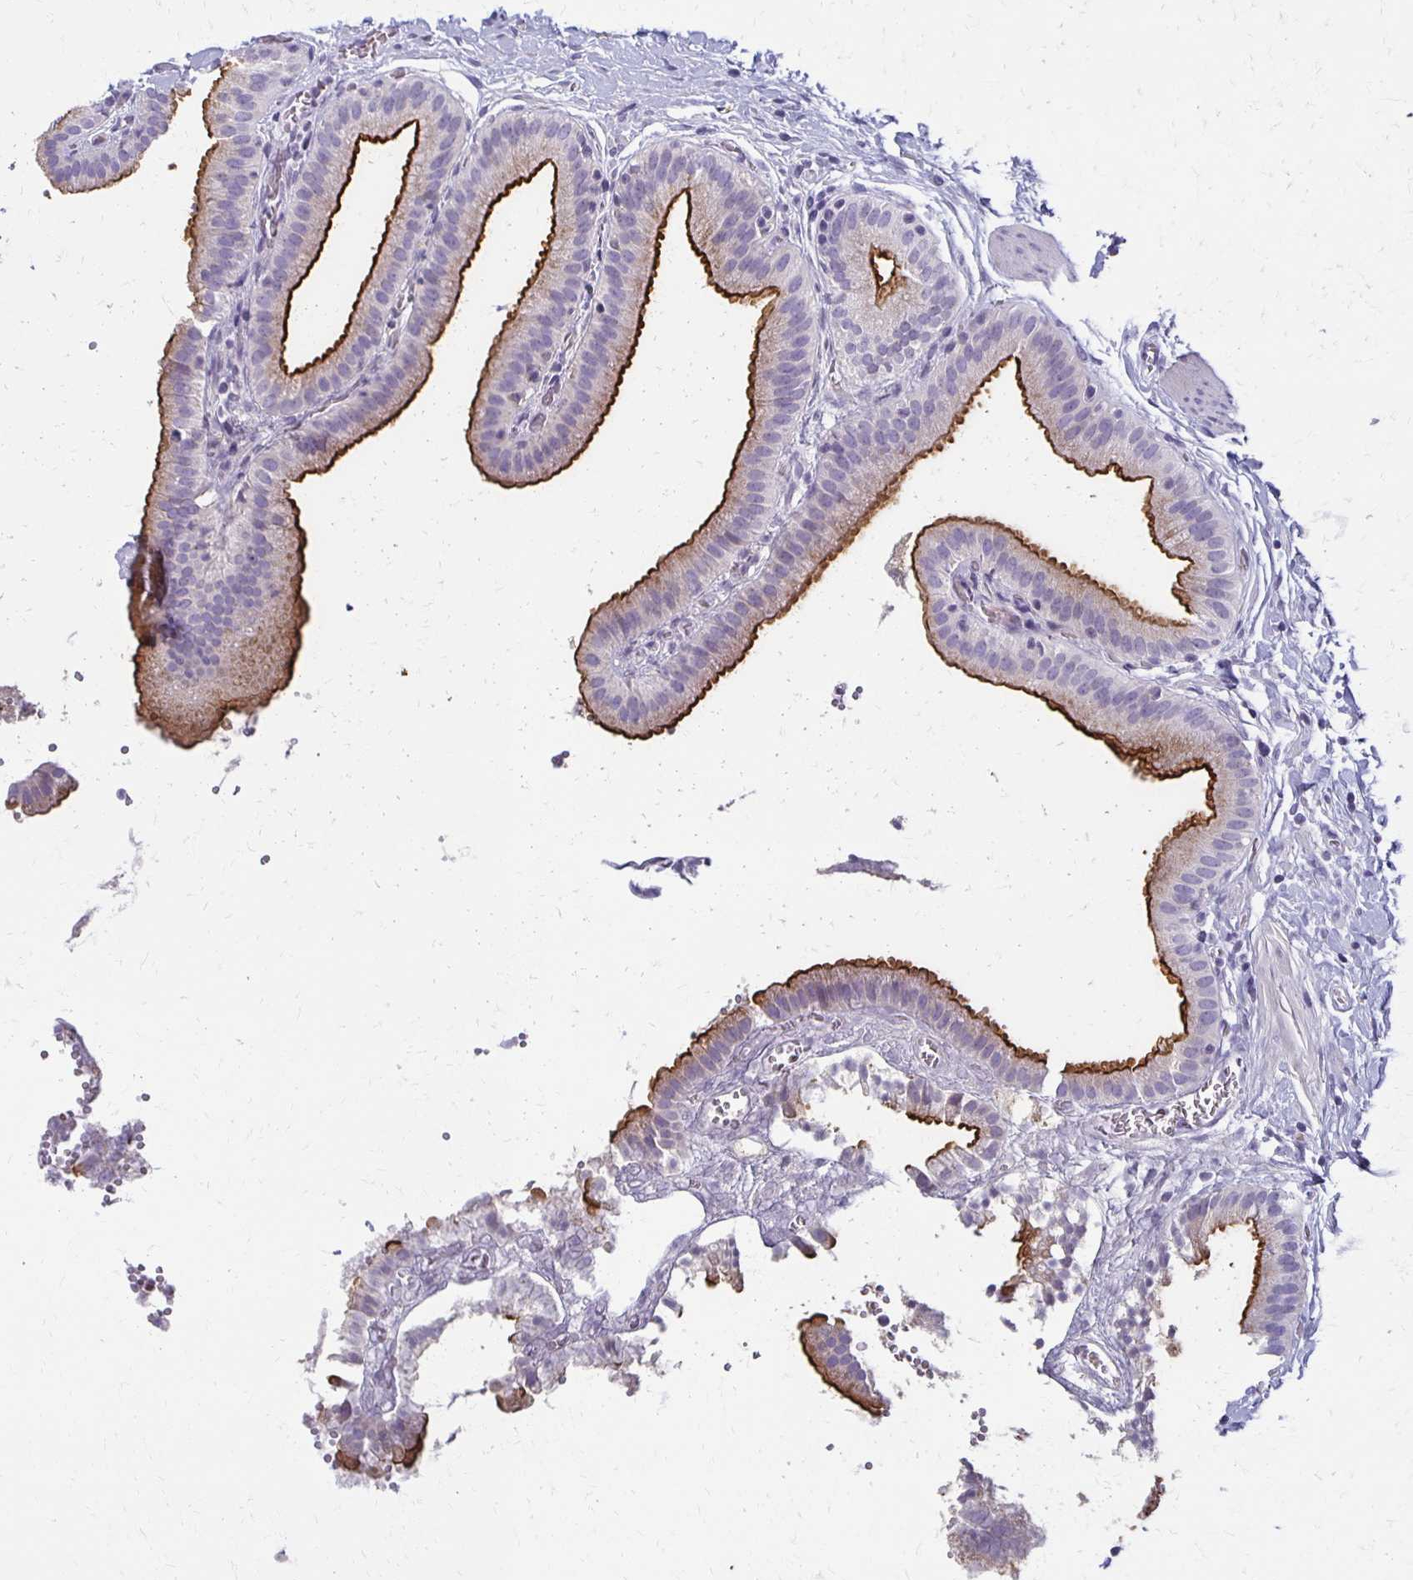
{"staining": {"intensity": "strong", "quantity": "25%-75%", "location": "cytoplasmic/membranous"}, "tissue": "gallbladder", "cell_type": "Glandular cells", "image_type": "normal", "snomed": [{"axis": "morphology", "description": "Normal tissue, NOS"}, {"axis": "topography", "description": "Gallbladder"}], "caption": "Benign gallbladder was stained to show a protein in brown. There is high levels of strong cytoplasmic/membranous staining in about 25%-75% of glandular cells.", "gene": "BBS12", "patient": {"sex": "female", "age": 63}}